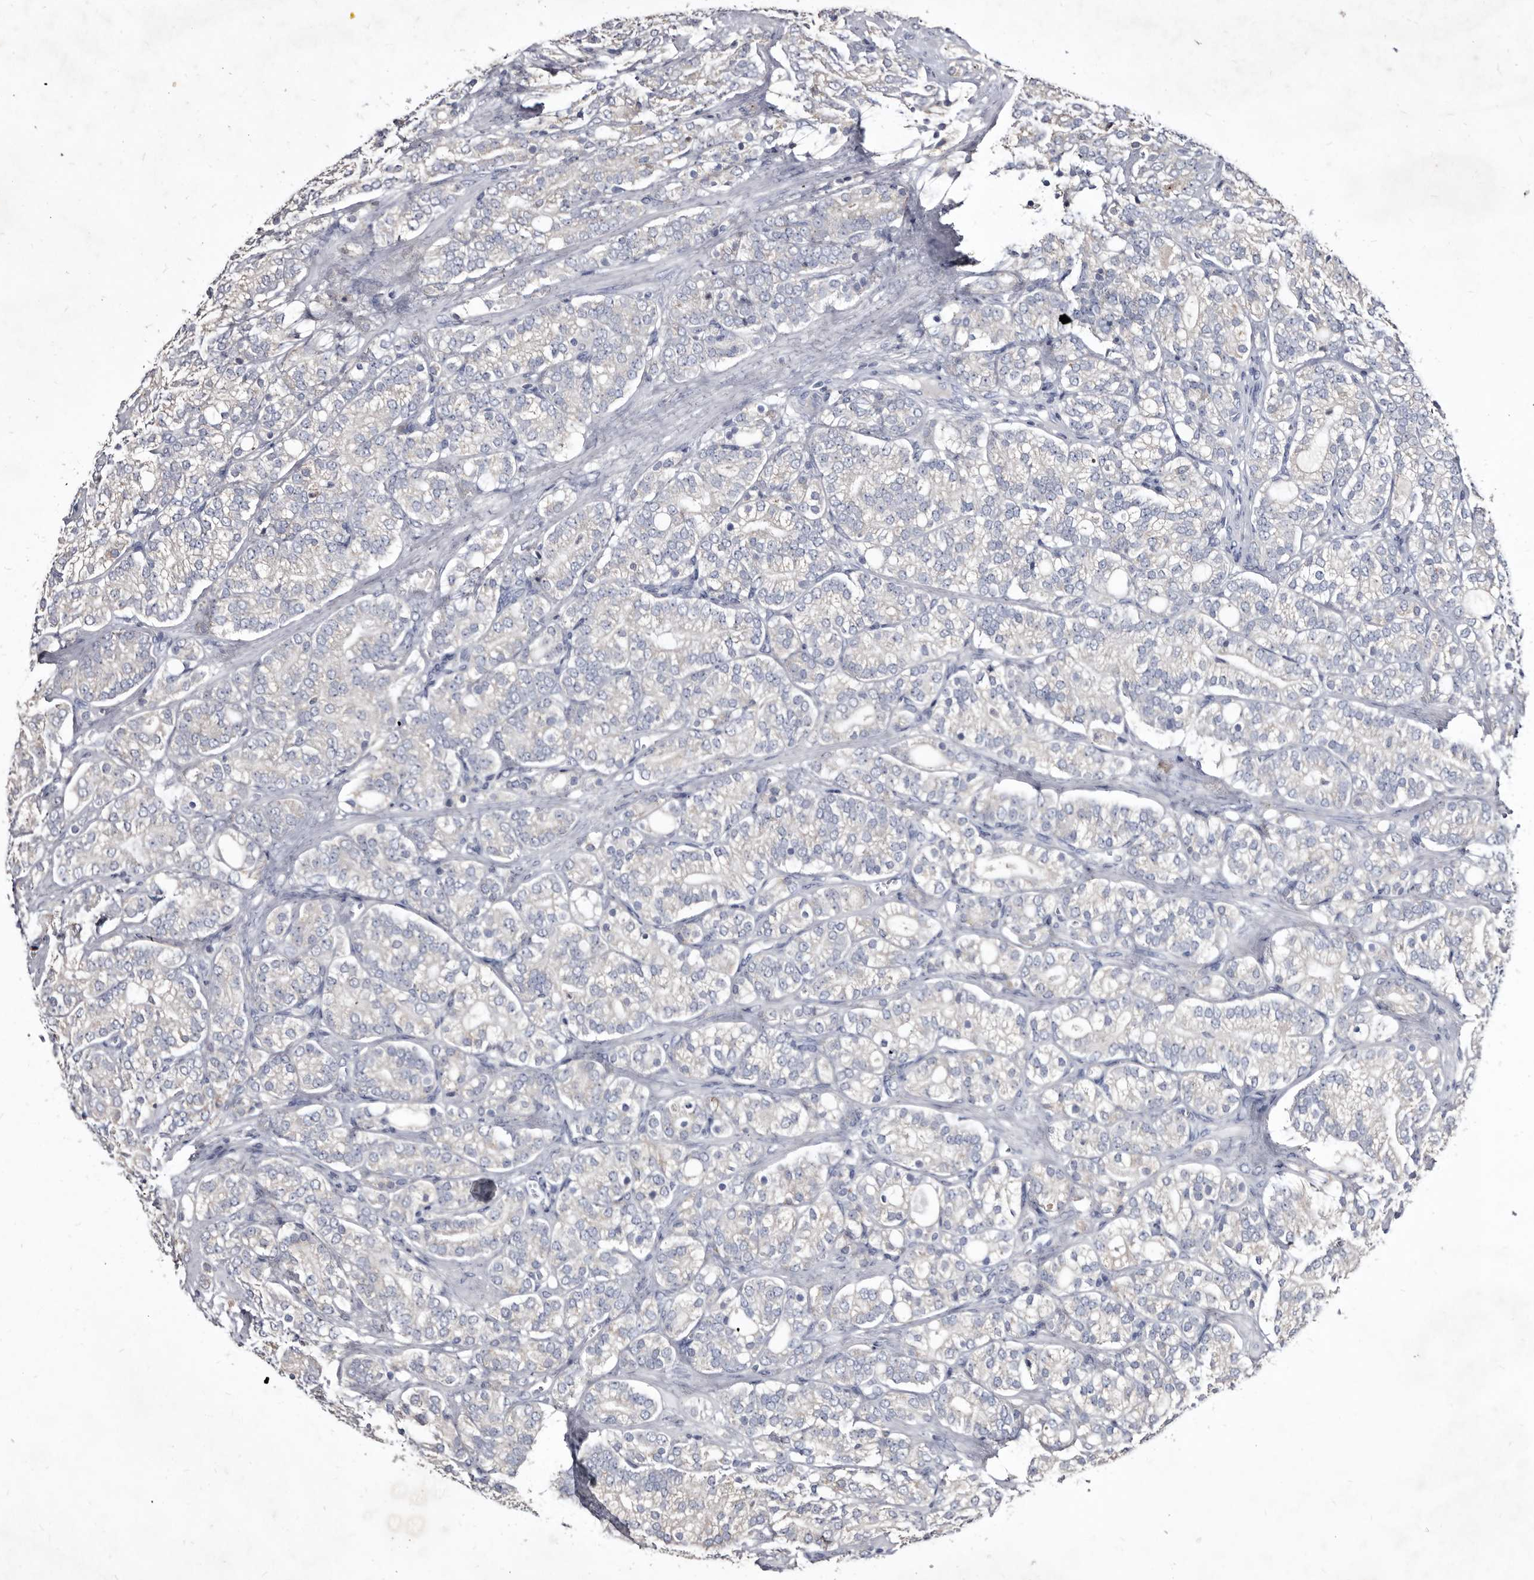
{"staining": {"intensity": "negative", "quantity": "none", "location": "none"}, "tissue": "prostate cancer", "cell_type": "Tumor cells", "image_type": "cancer", "snomed": [{"axis": "morphology", "description": "Adenocarcinoma, High grade"}, {"axis": "topography", "description": "Prostate"}], "caption": "There is no significant staining in tumor cells of prostate cancer.", "gene": "SLC39A2", "patient": {"sex": "male", "age": 57}}